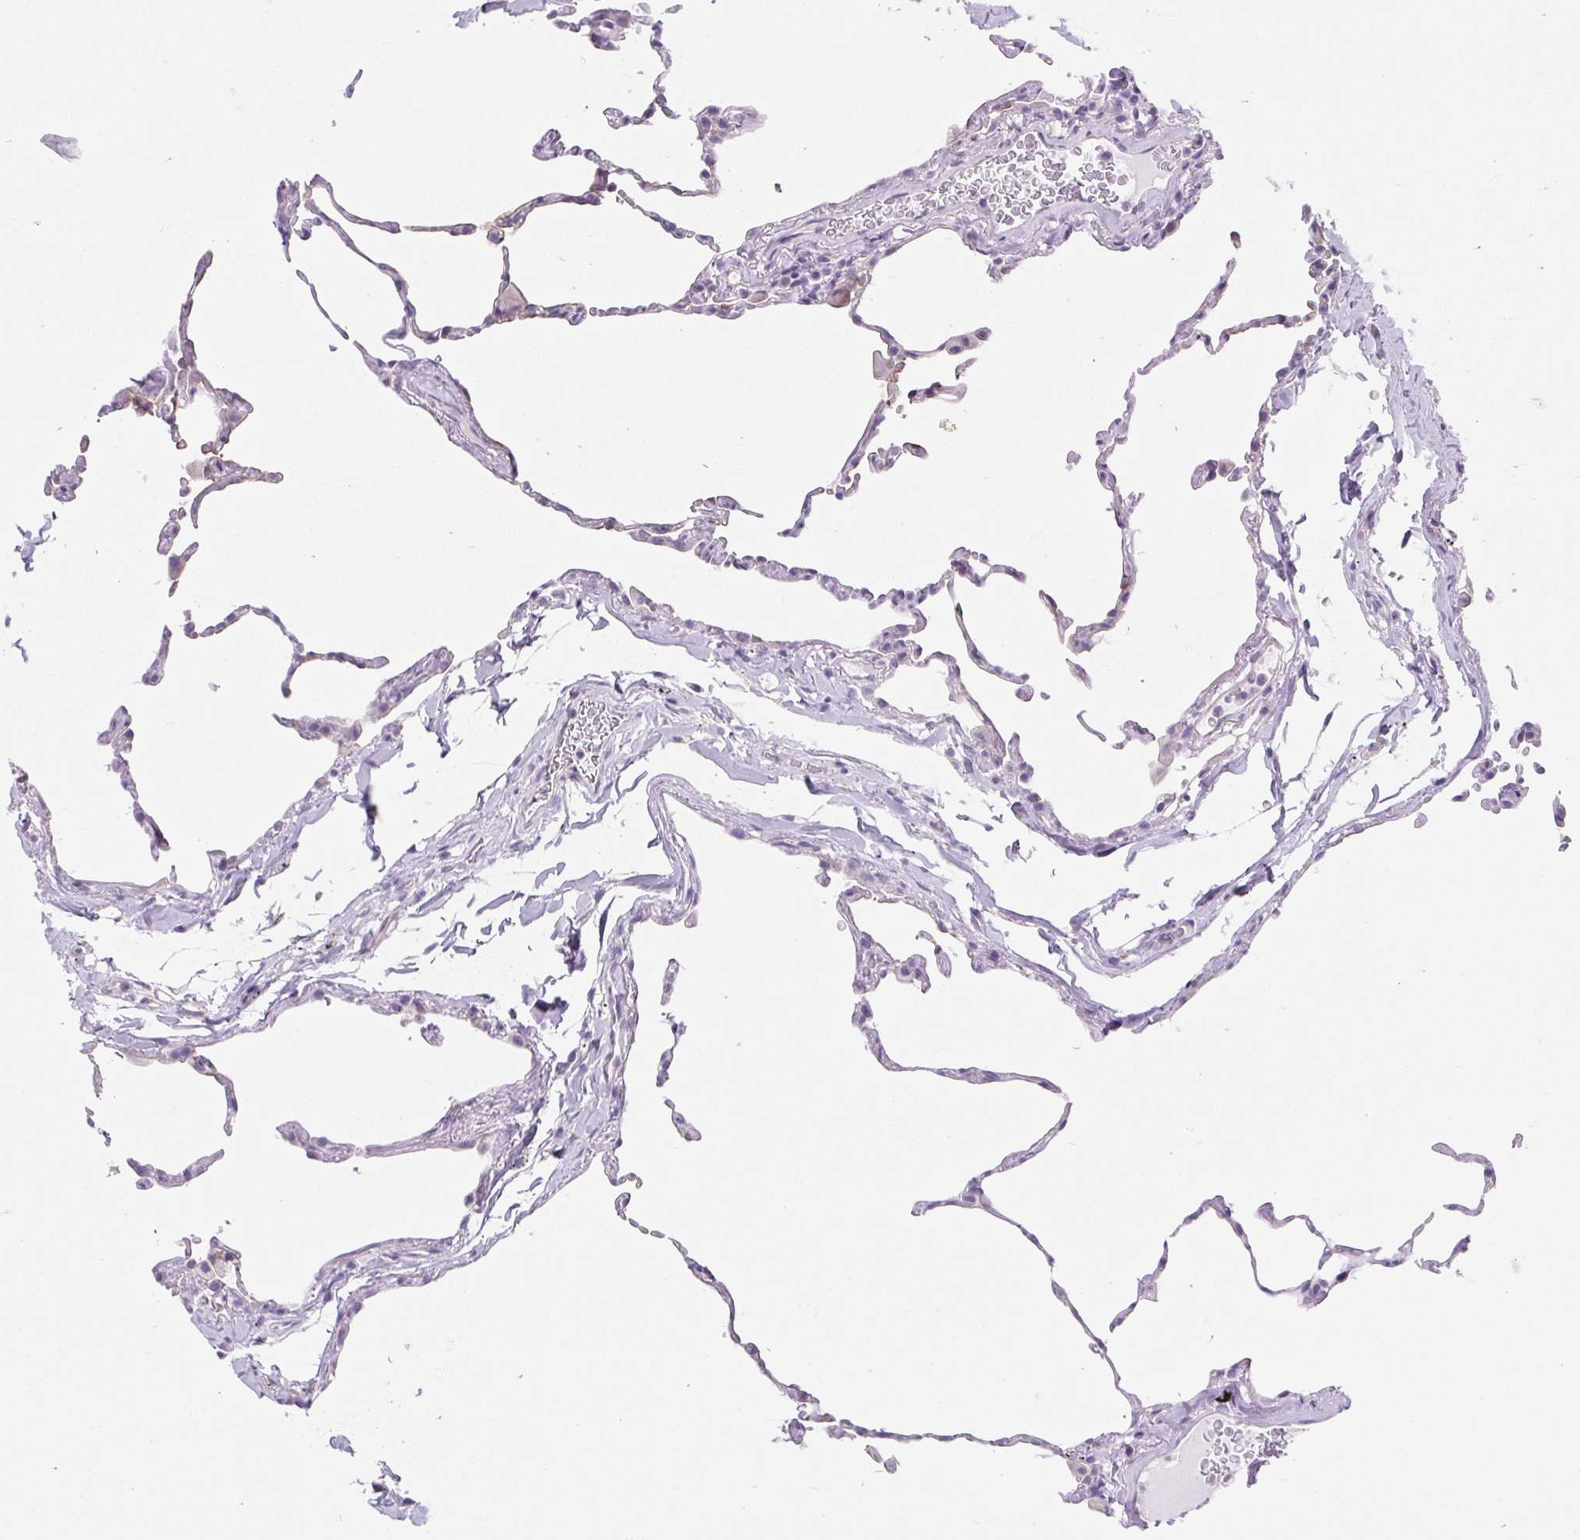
{"staining": {"intensity": "negative", "quantity": "none", "location": "none"}, "tissue": "lung", "cell_type": "Alveolar cells", "image_type": "normal", "snomed": [{"axis": "morphology", "description": "Normal tissue, NOS"}, {"axis": "topography", "description": "Lung"}], "caption": "The IHC photomicrograph has no significant expression in alveolar cells of lung. (Stains: DAB IHC with hematoxylin counter stain, Microscopy: brightfield microscopy at high magnification).", "gene": "BCAS1", "patient": {"sex": "female", "age": 57}}